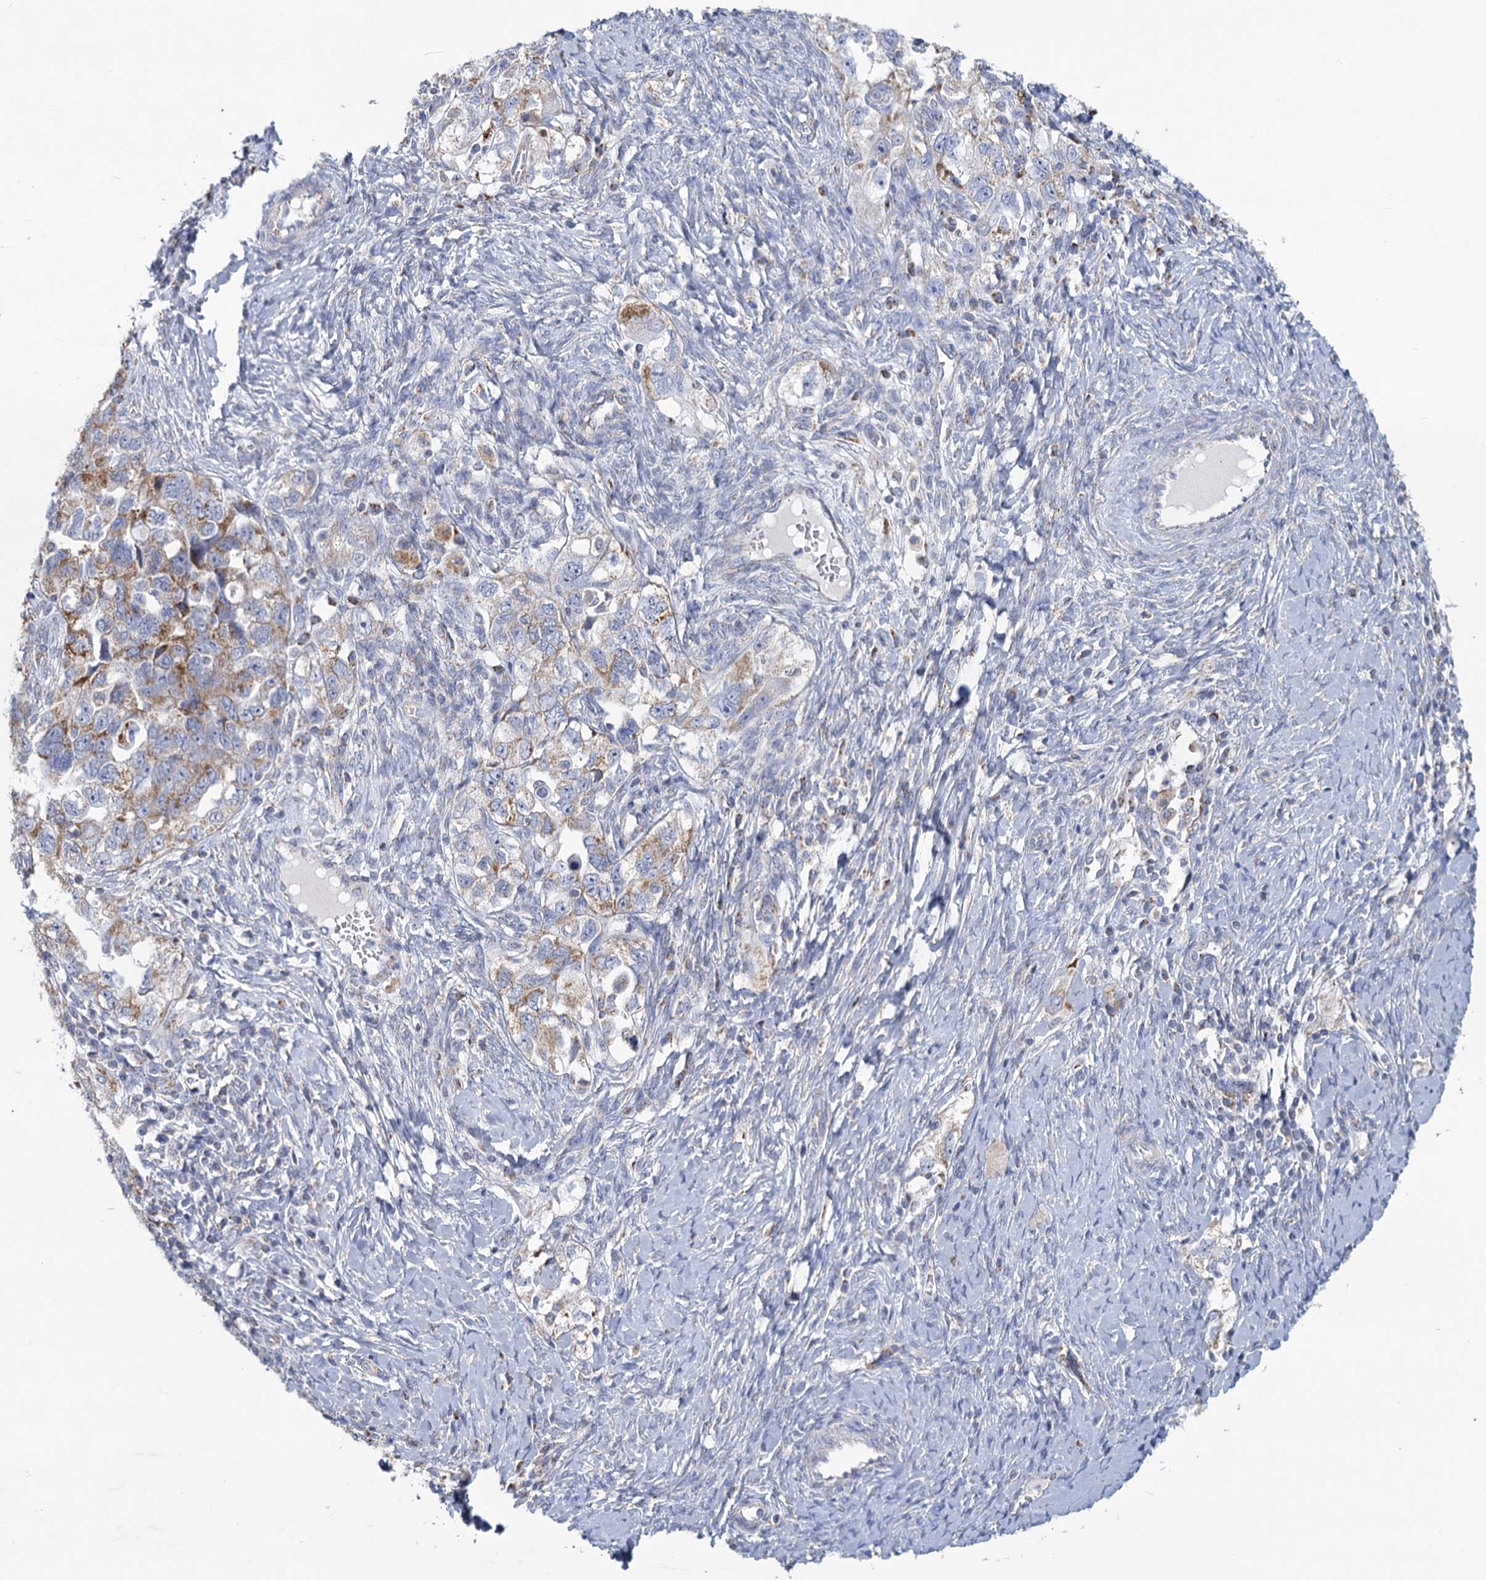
{"staining": {"intensity": "moderate", "quantity": "25%-75%", "location": "cytoplasmic/membranous"}, "tissue": "ovarian cancer", "cell_type": "Tumor cells", "image_type": "cancer", "snomed": [{"axis": "morphology", "description": "Carcinoma, NOS"}, {"axis": "morphology", "description": "Cystadenocarcinoma, serous, NOS"}, {"axis": "topography", "description": "Ovary"}], "caption": "High-magnification brightfield microscopy of ovarian carcinoma stained with DAB (3,3'-diaminobenzidine) (brown) and counterstained with hematoxylin (blue). tumor cells exhibit moderate cytoplasmic/membranous staining is seen in about25%-75% of cells.", "gene": "NDUFC2", "patient": {"sex": "female", "age": 69}}